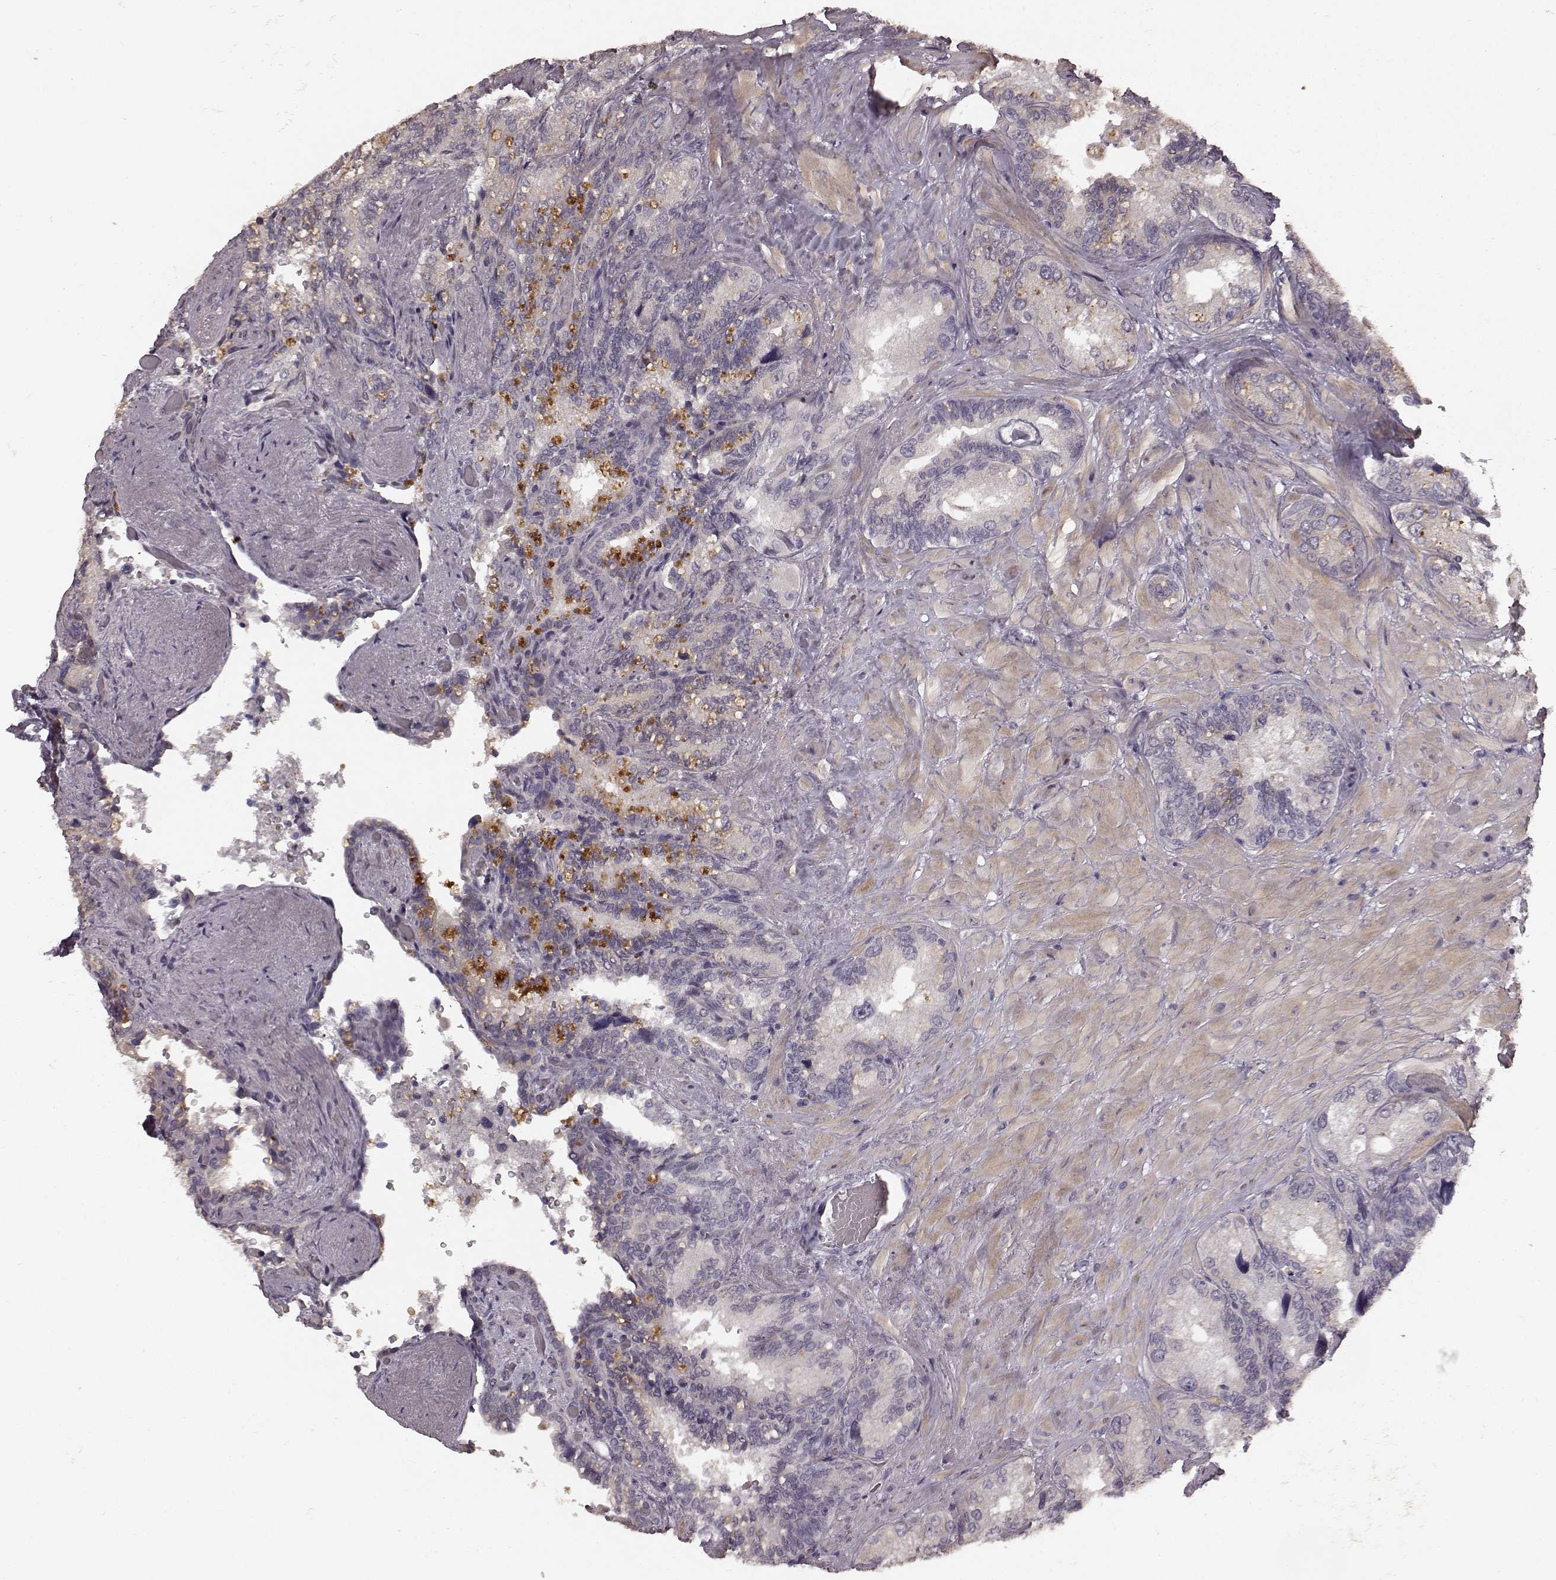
{"staining": {"intensity": "moderate", "quantity": "<25%", "location": "cytoplasmic/membranous"}, "tissue": "seminal vesicle", "cell_type": "Glandular cells", "image_type": "normal", "snomed": [{"axis": "morphology", "description": "Normal tissue, NOS"}, {"axis": "topography", "description": "Seminal veicle"}], "caption": "IHC of unremarkable seminal vesicle demonstrates low levels of moderate cytoplasmic/membranous positivity in about <25% of glandular cells.", "gene": "RIT2", "patient": {"sex": "male", "age": 69}}